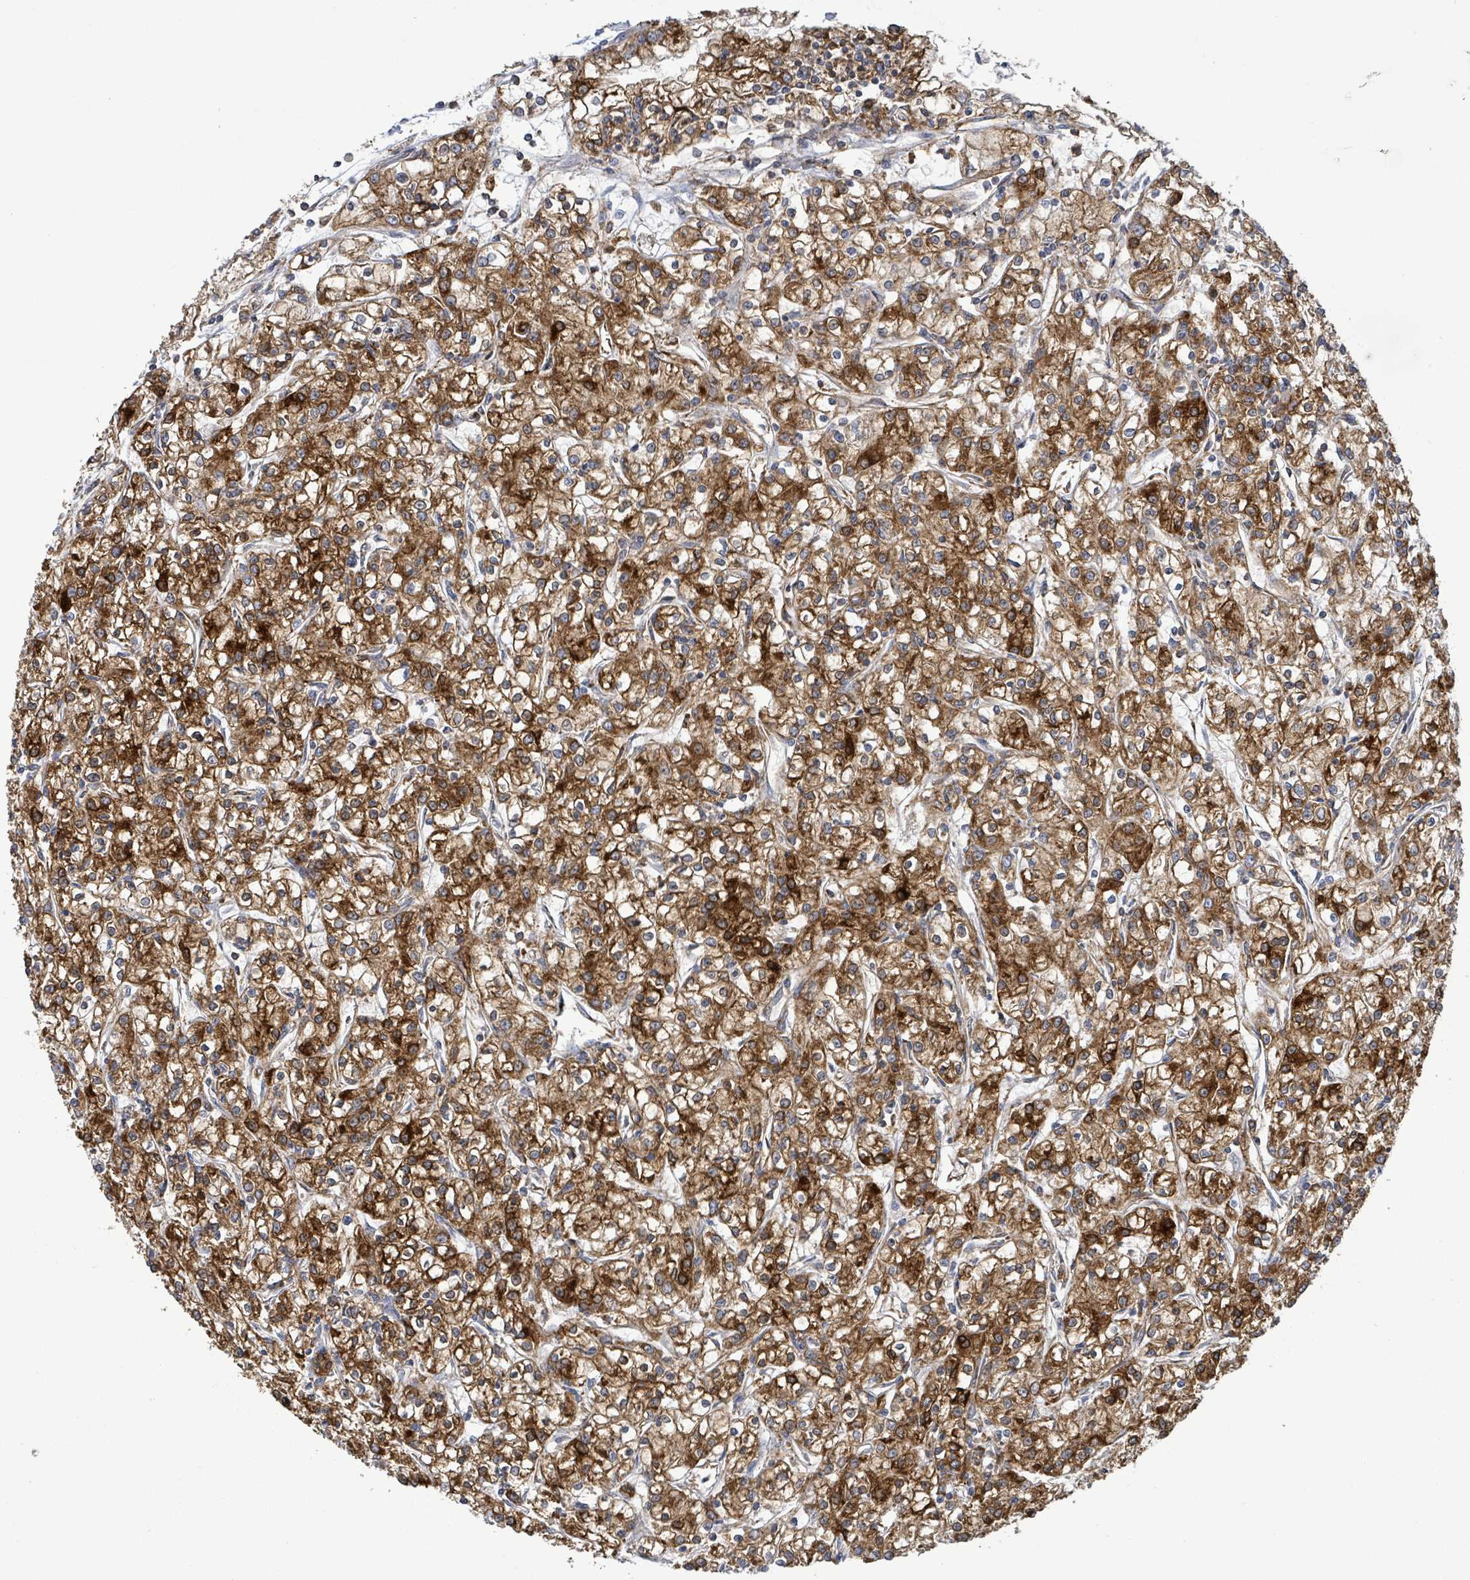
{"staining": {"intensity": "moderate", "quantity": ">75%", "location": "cytoplasmic/membranous"}, "tissue": "renal cancer", "cell_type": "Tumor cells", "image_type": "cancer", "snomed": [{"axis": "morphology", "description": "Adenocarcinoma, NOS"}, {"axis": "topography", "description": "Kidney"}], "caption": "High-magnification brightfield microscopy of adenocarcinoma (renal) stained with DAB (brown) and counterstained with hematoxylin (blue). tumor cells exhibit moderate cytoplasmic/membranous staining is present in about>75% of cells. (IHC, brightfield microscopy, high magnification).", "gene": "EGFL7", "patient": {"sex": "female", "age": 59}}